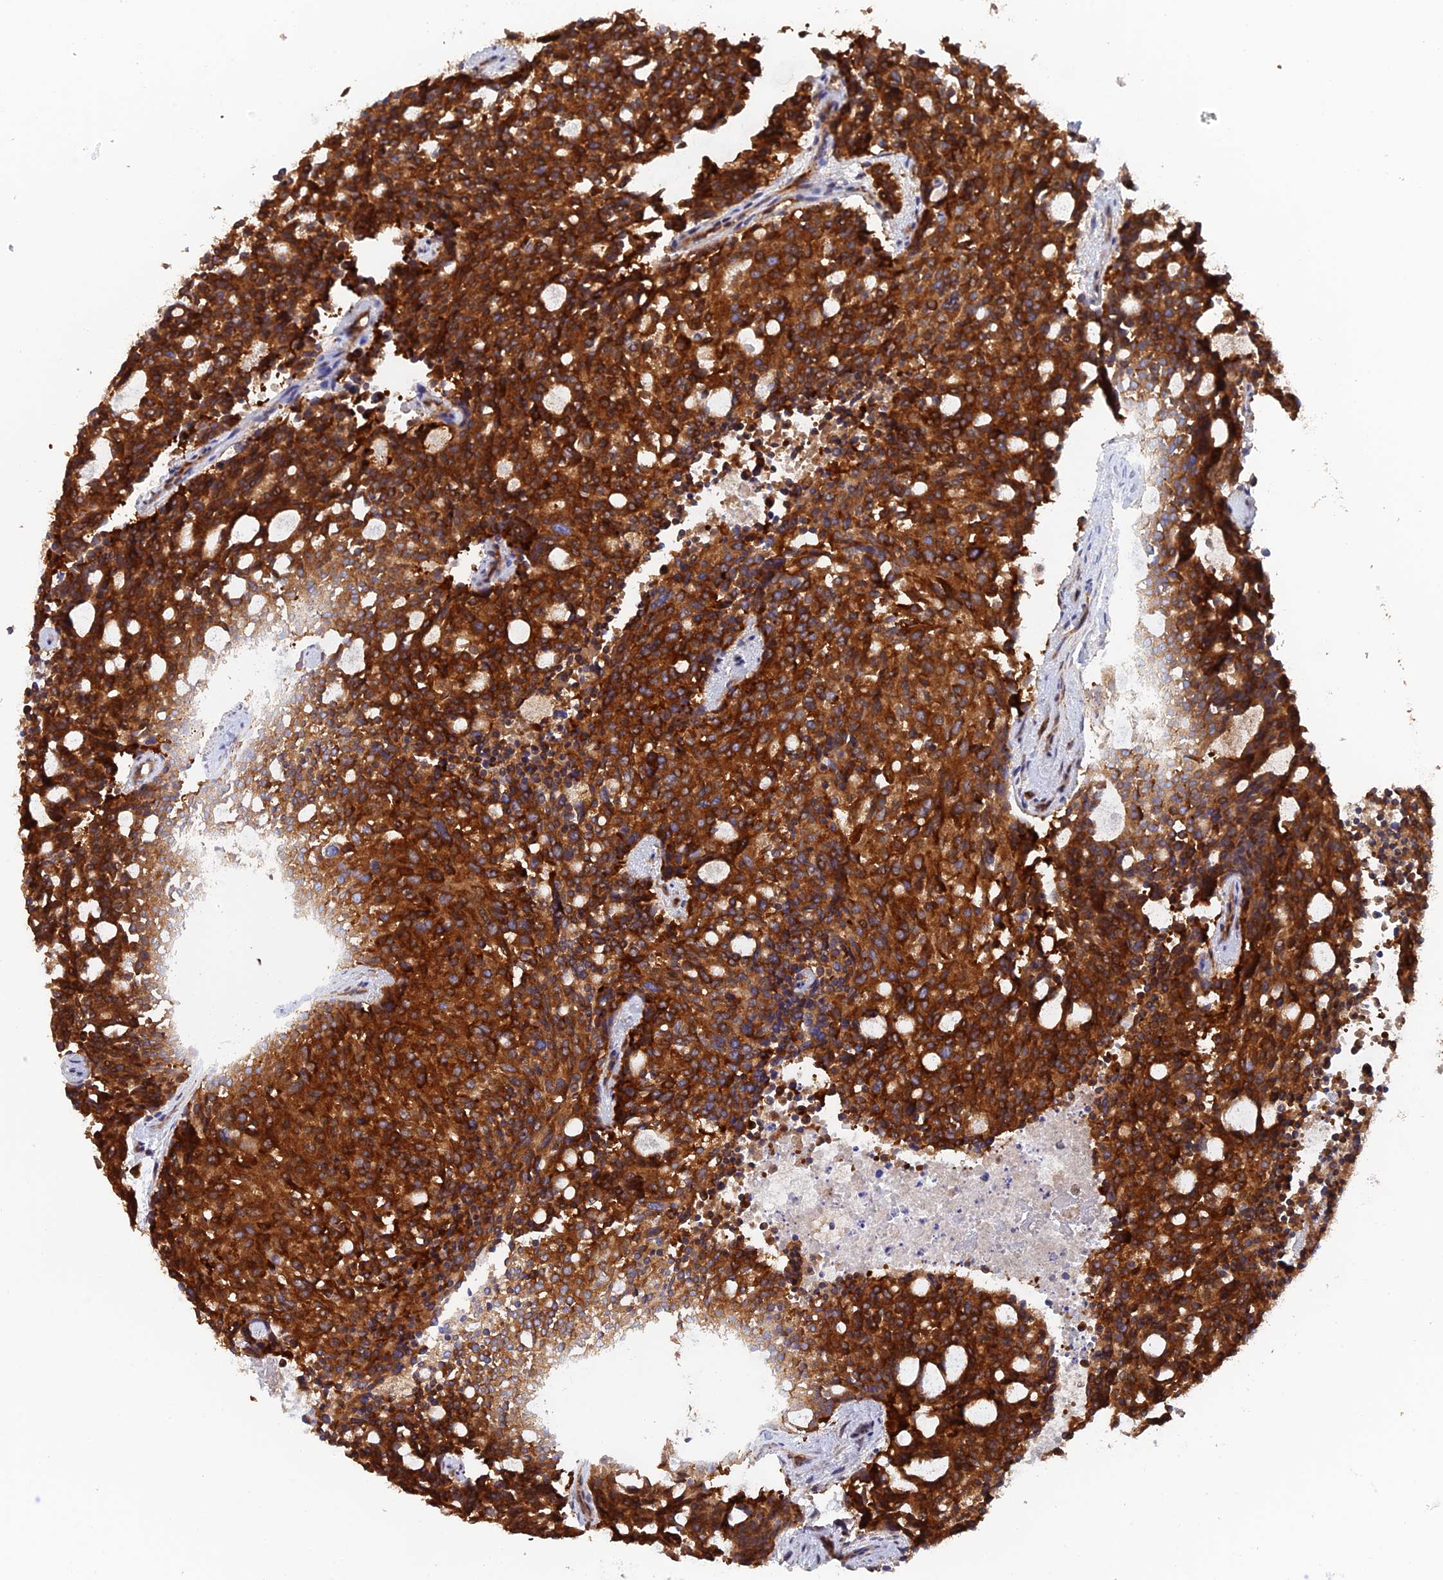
{"staining": {"intensity": "strong", "quantity": ">75%", "location": "cytoplasmic/membranous"}, "tissue": "carcinoid", "cell_type": "Tumor cells", "image_type": "cancer", "snomed": [{"axis": "morphology", "description": "Carcinoid, malignant, NOS"}, {"axis": "topography", "description": "Pancreas"}], "caption": "DAB immunohistochemical staining of human carcinoid (malignant) displays strong cytoplasmic/membranous protein positivity in about >75% of tumor cells.", "gene": "DCTN2", "patient": {"sex": "female", "age": 54}}